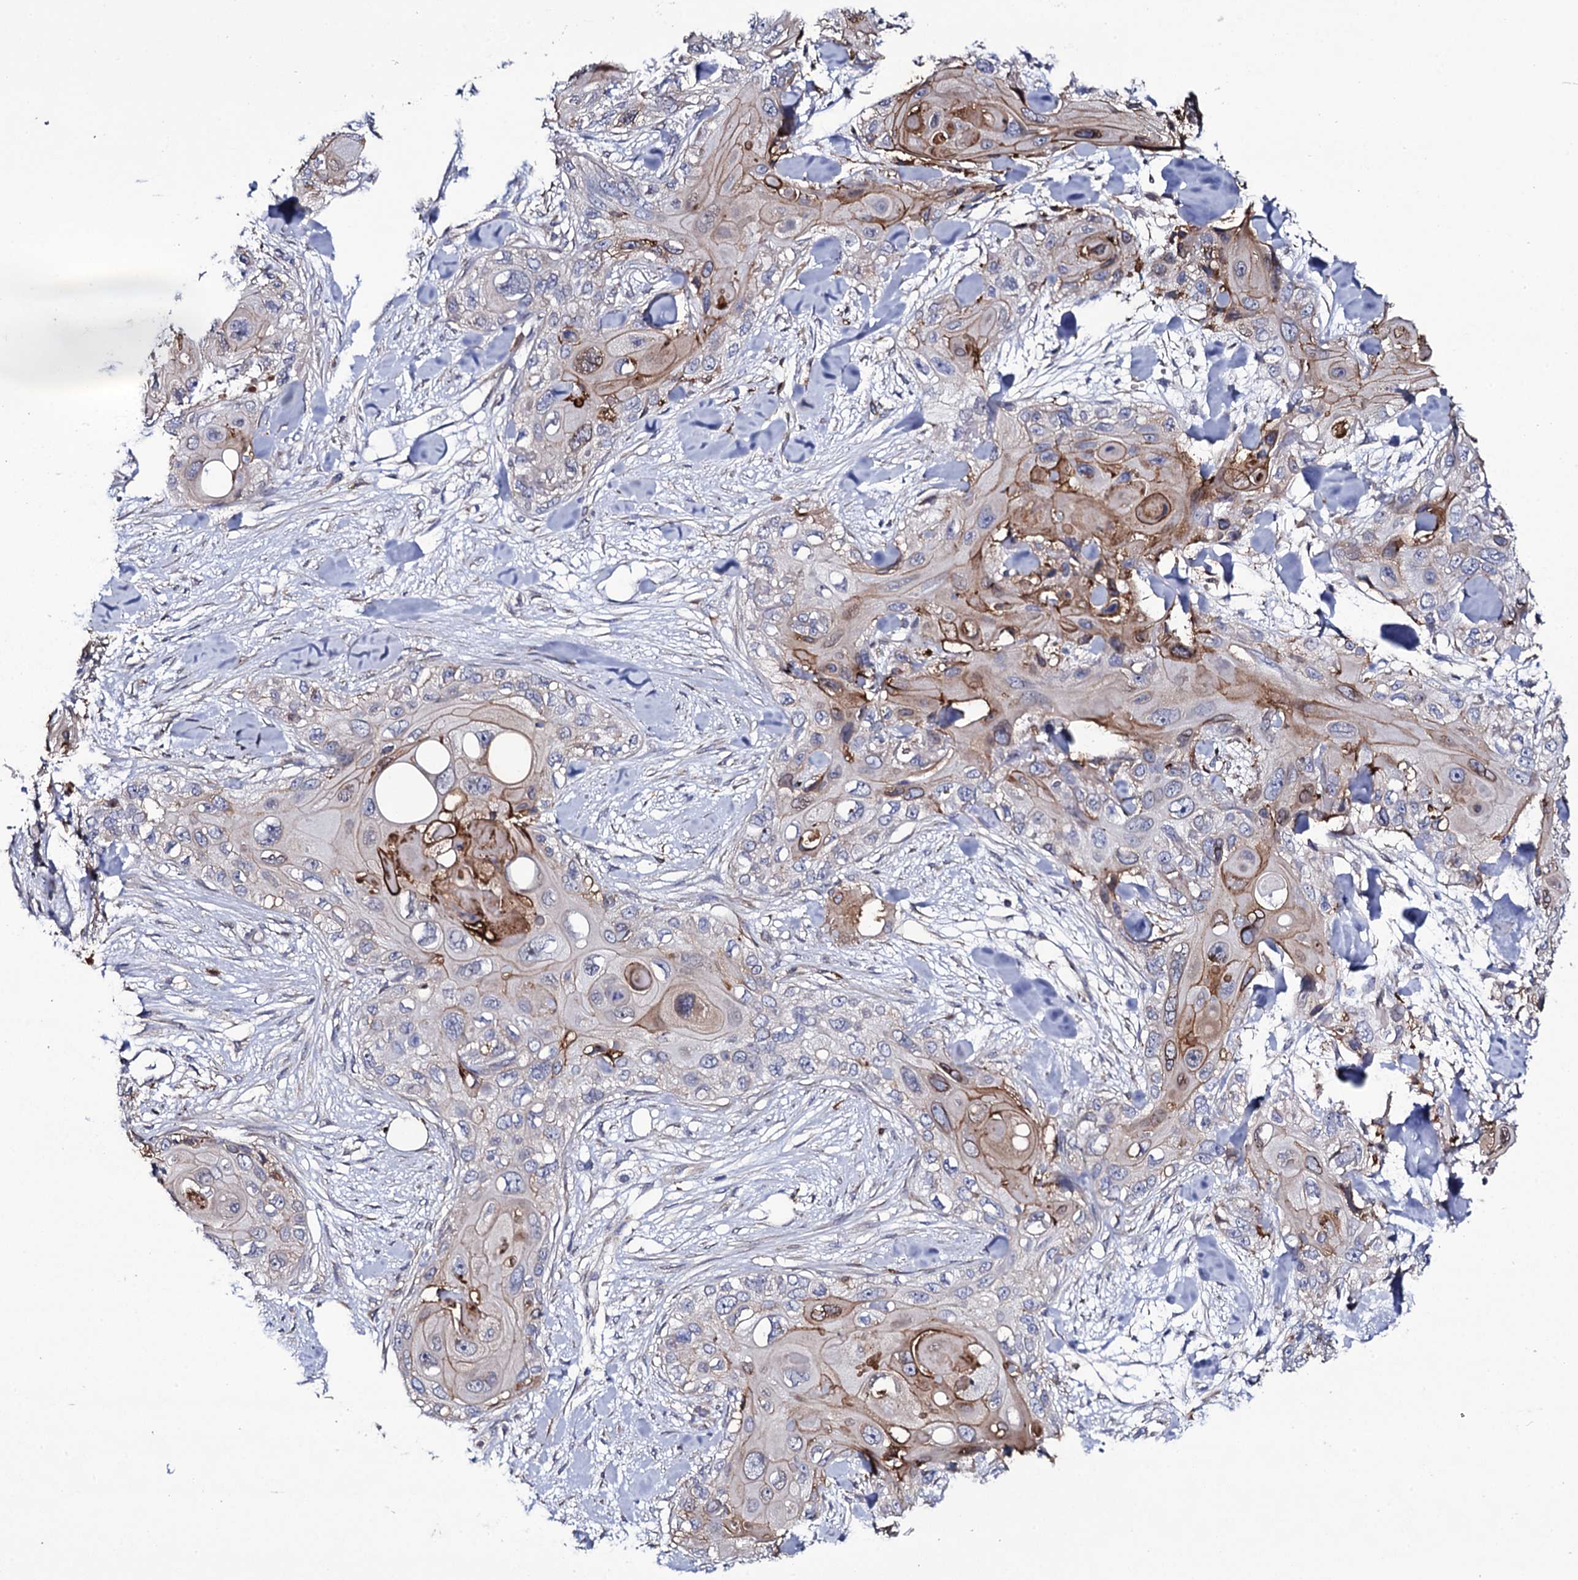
{"staining": {"intensity": "strong", "quantity": "<25%", "location": "cytoplasmic/membranous"}, "tissue": "skin cancer", "cell_type": "Tumor cells", "image_type": "cancer", "snomed": [{"axis": "morphology", "description": "Normal tissue, NOS"}, {"axis": "morphology", "description": "Squamous cell carcinoma, NOS"}, {"axis": "topography", "description": "Skin"}], "caption": "An immunohistochemistry (IHC) micrograph of neoplastic tissue is shown. Protein staining in brown highlights strong cytoplasmic/membranous positivity in skin cancer (squamous cell carcinoma) within tumor cells.", "gene": "TTC23", "patient": {"sex": "male", "age": 72}}